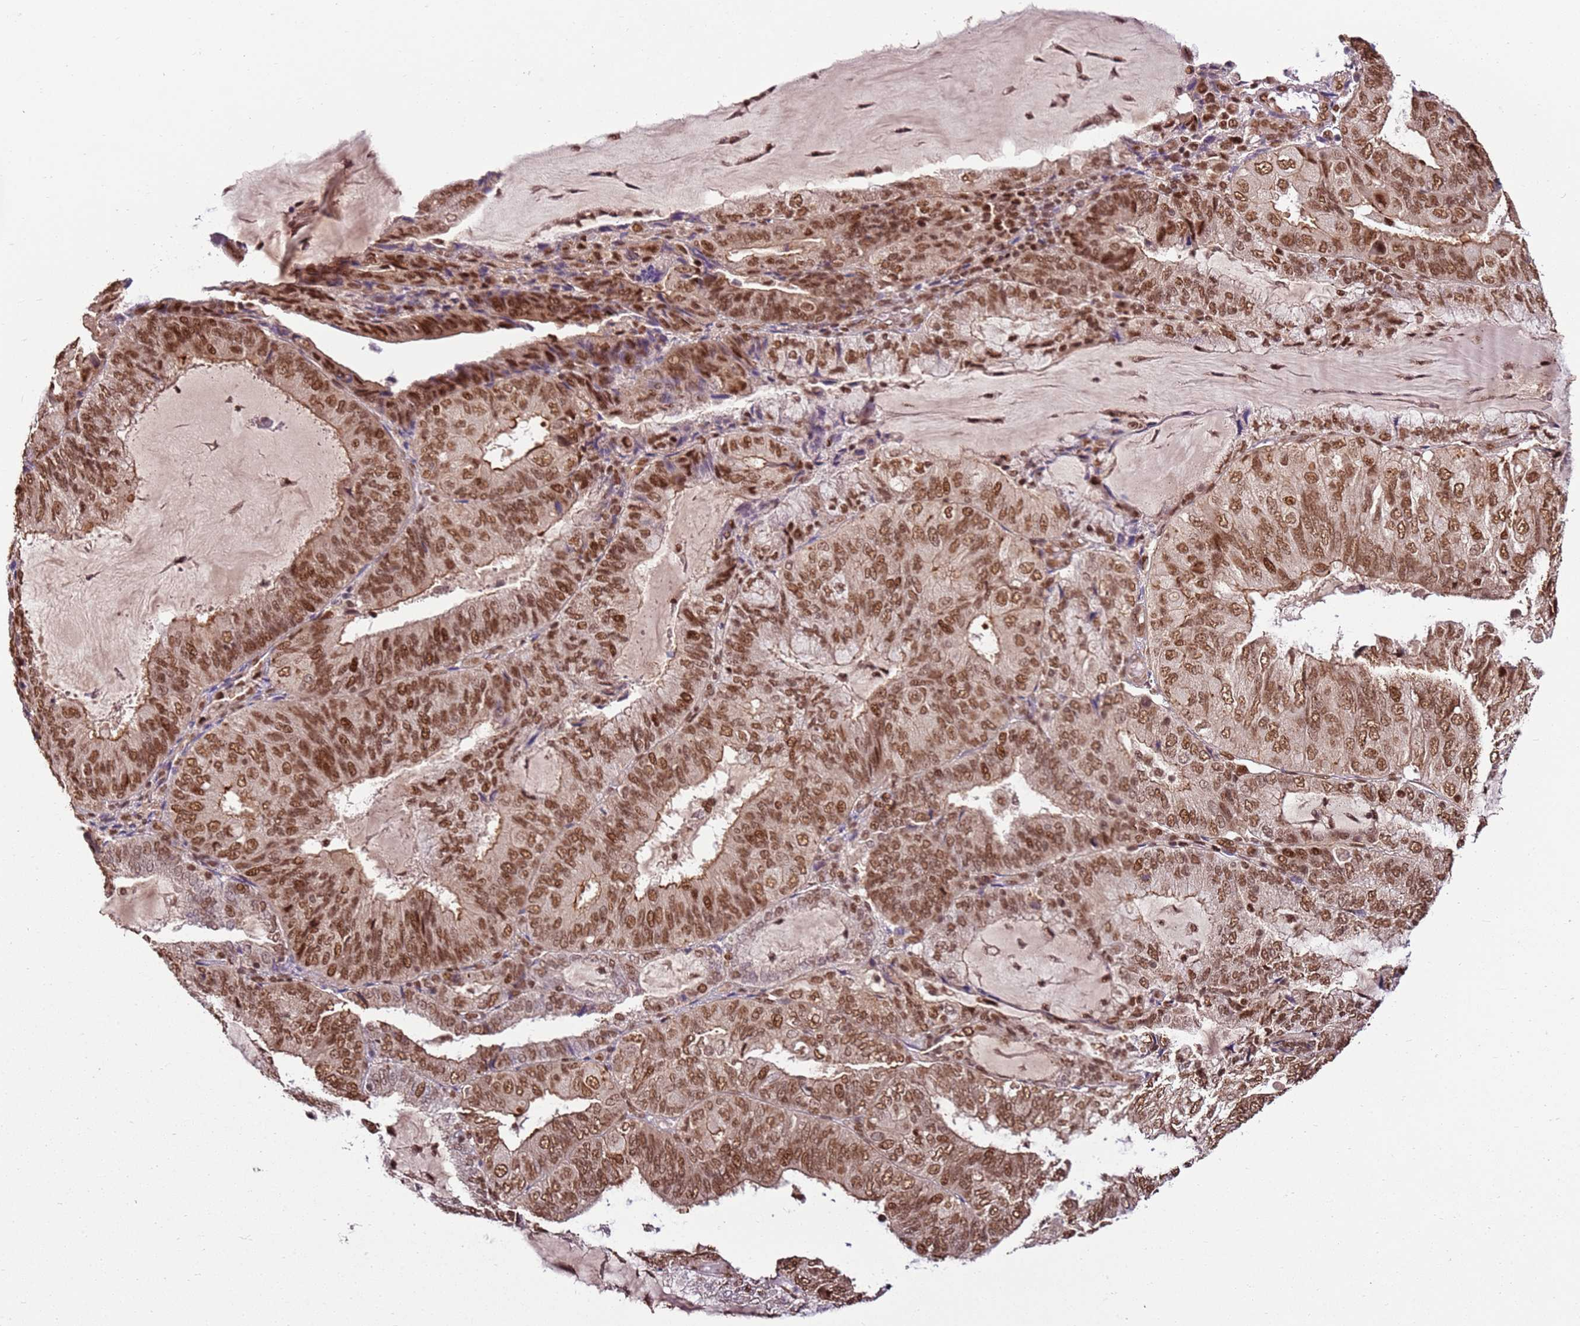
{"staining": {"intensity": "moderate", "quantity": ">75%", "location": "cytoplasmic/membranous,nuclear"}, "tissue": "endometrial cancer", "cell_type": "Tumor cells", "image_type": "cancer", "snomed": [{"axis": "morphology", "description": "Adenocarcinoma, NOS"}, {"axis": "topography", "description": "Endometrium"}], "caption": "The histopathology image shows a brown stain indicating the presence of a protein in the cytoplasmic/membranous and nuclear of tumor cells in endometrial cancer.", "gene": "ZBTB12", "patient": {"sex": "female", "age": 81}}